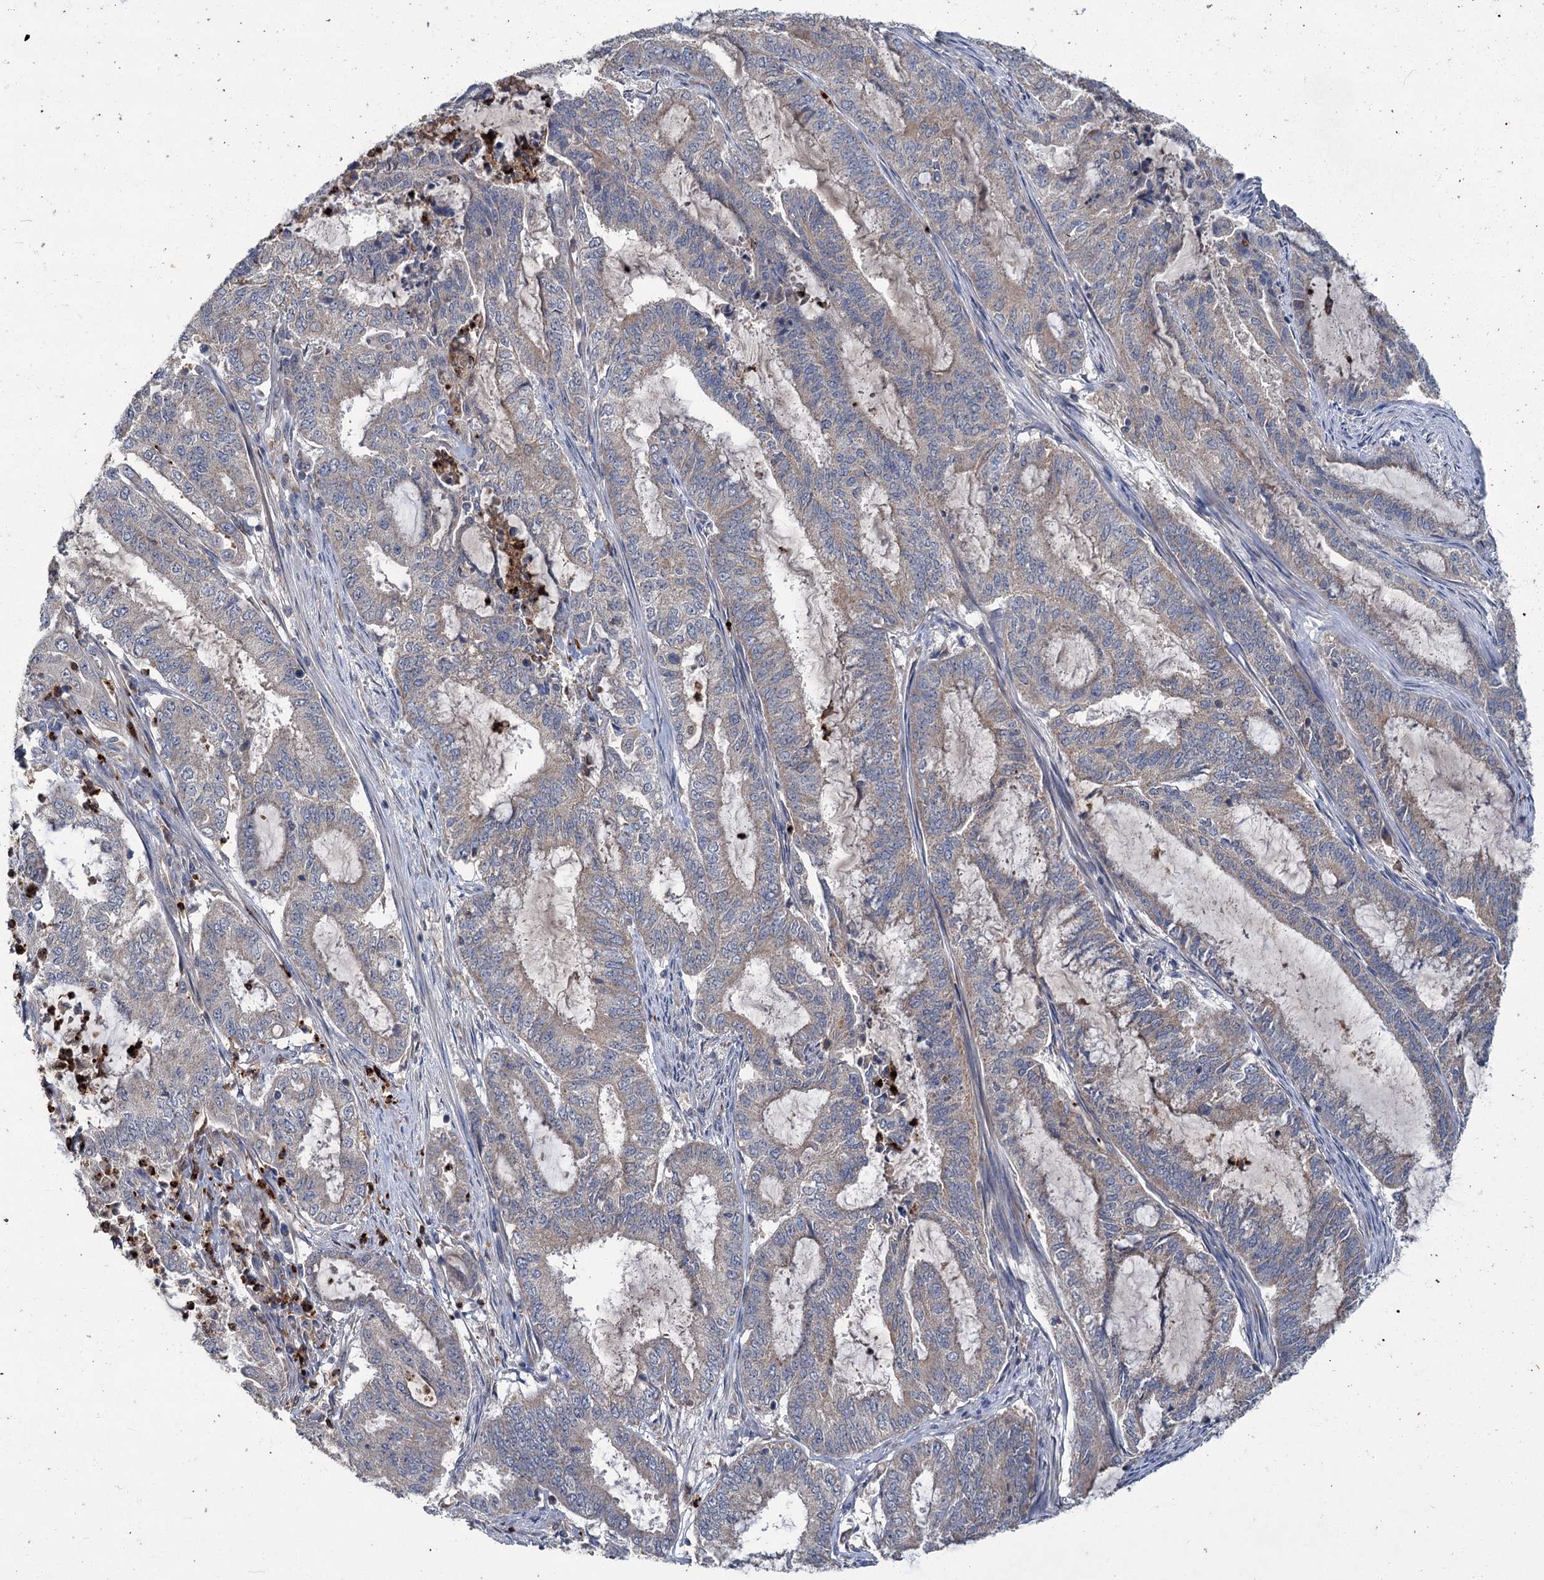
{"staining": {"intensity": "negative", "quantity": "none", "location": "none"}, "tissue": "endometrial cancer", "cell_type": "Tumor cells", "image_type": "cancer", "snomed": [{"axis": "morphology", "description": "Adenocarcinoma, NOS"}, {"axis": "topography", "description": "Endometrium"}], "caption": "The image displays no staining of tumor cells in adenocarcinoma (endometrial).", "gene": "DYNC2H1", "patient": {"sex": "female", "age": 51}}